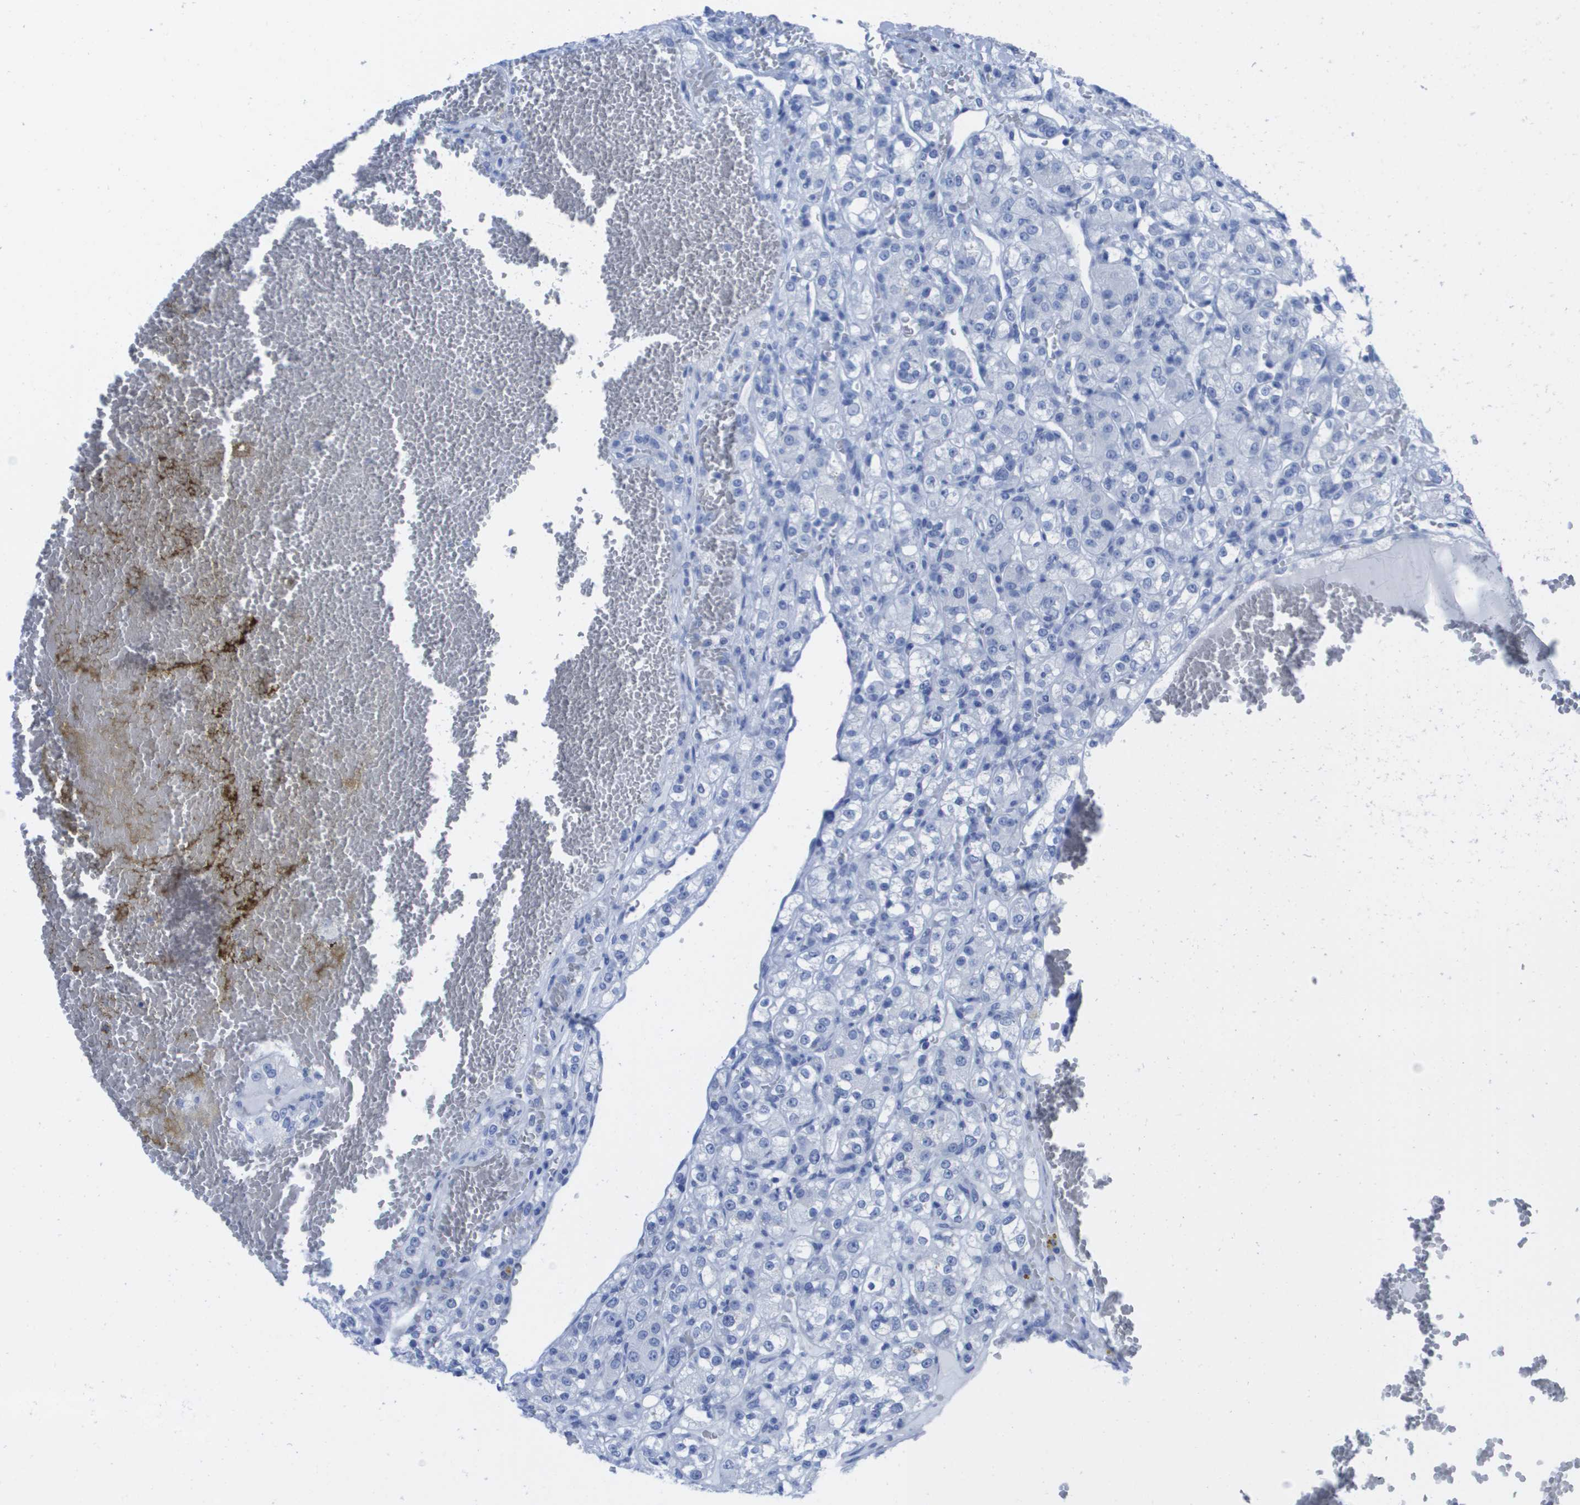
{"staining": {"intensity": "negative", "quantity": "none", "location": "none"}, "tissue": "renal cancer", "cell_type": "Tumor cells", "image_type": "cancer", "snomed": [{"axis": "morphology", "description": "Normal tissue, NOS"}, {"axis": "morphology", "description": "Adenocarcinoma, NOS"}, {"axis": "topography", "description": "Kidney"}], "caption": "This is a image of IHC staining of renal adenocarcinoma, which shows no staining in tumor cells.", "gene": "KCNA3", "patient": {"sex": "male", "age": 61}}